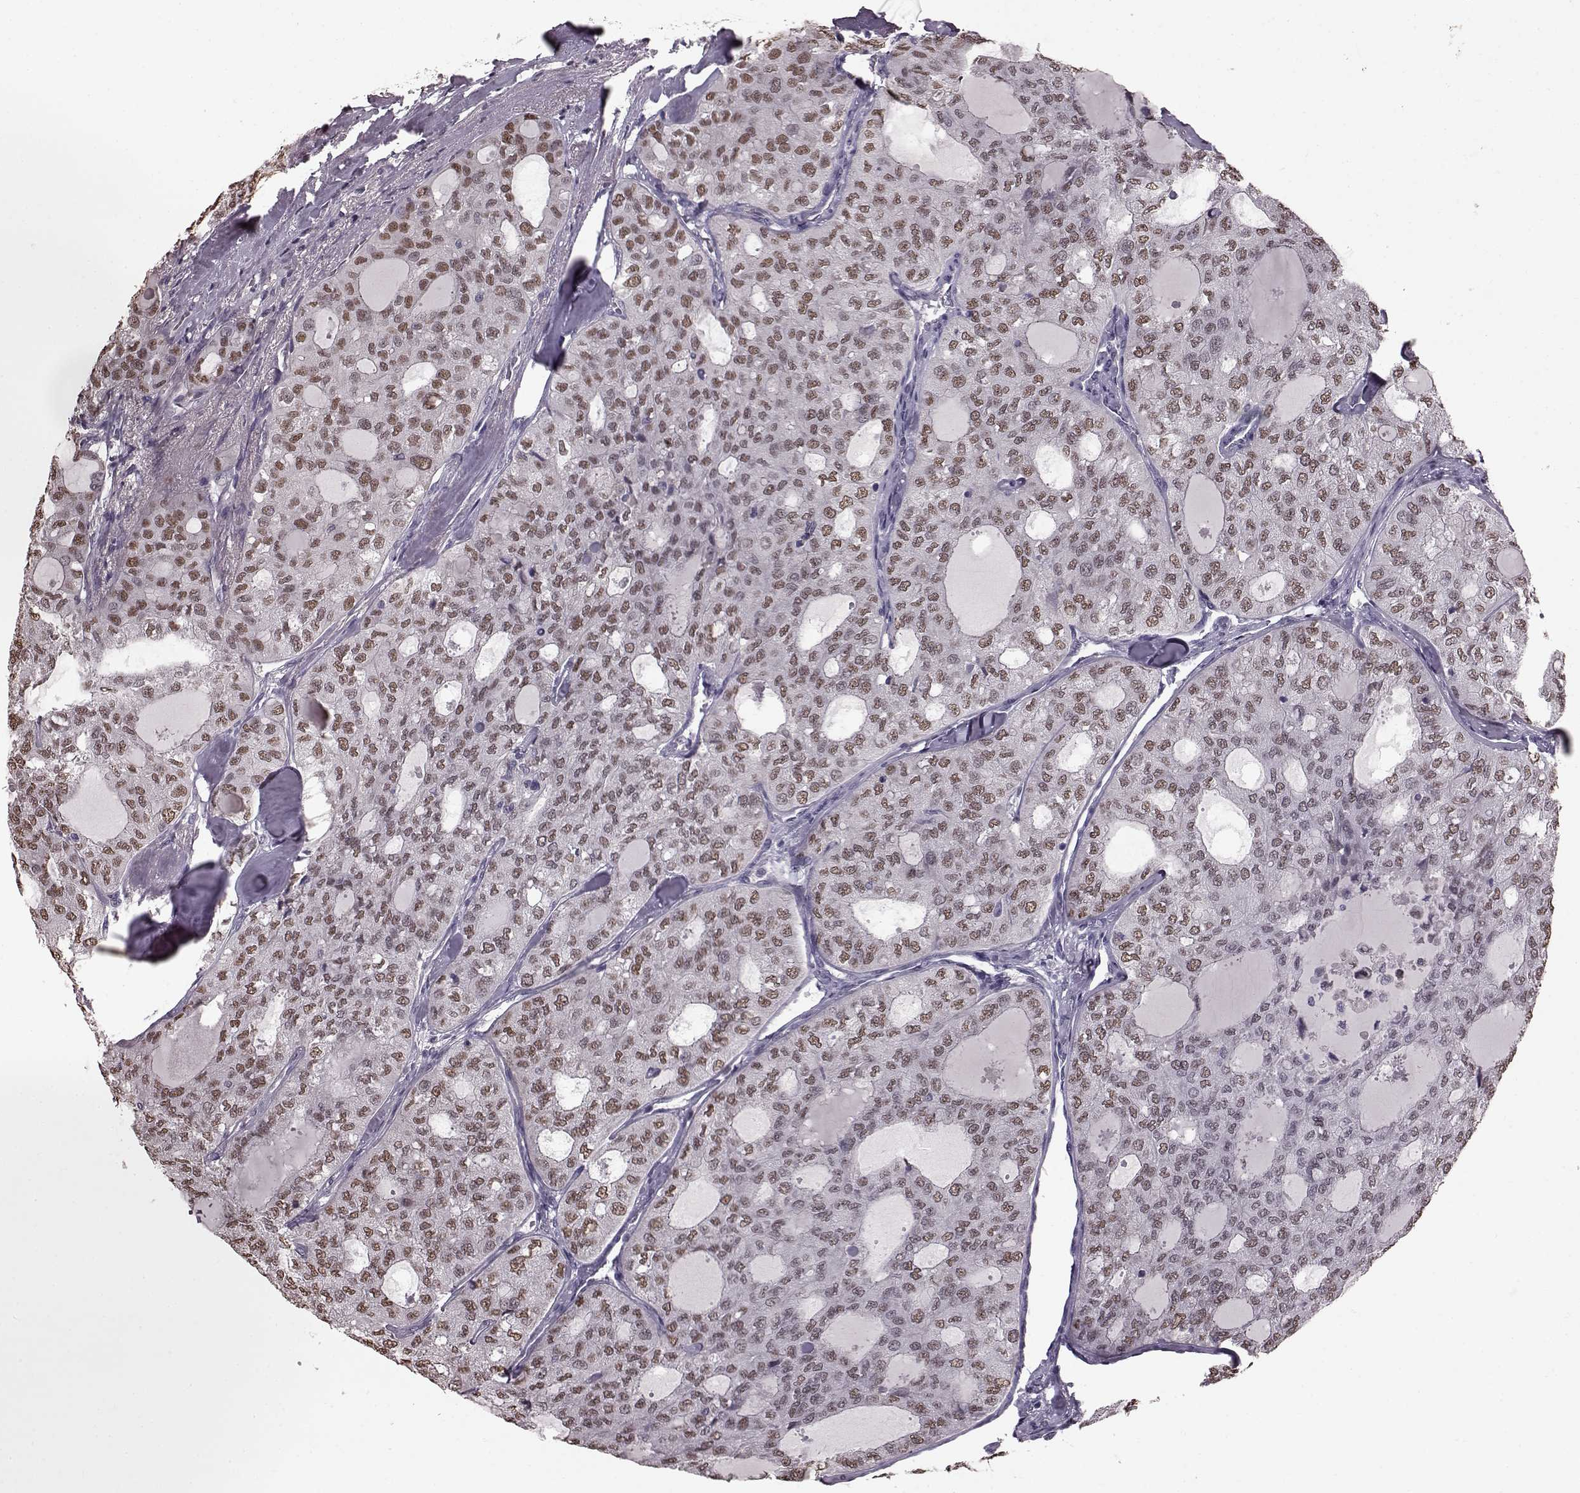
{"staining": {"intensity": "weak", "quantity": "<25%", "location": "nuclear"}, "tissue": "thyroid cancer", "cell_type": "Tumor cells", "image_type": "cancer", "snomed": [{"axis": "morphology", "description": "Follicular adenoma carcinoma, NOS"}, {"axis": "topography", "description": "Thyroid gland"}], "caption": "High magnification brightfield microscopy of thyroid cancer stained with DAB (3,3'-diaminobenzidine) (brown) and counterstained with hematoxylin (blue): tumor cells show no significant positivity.", "gene": "TSKS", "patient": {"sex": "male", "age": 75}}